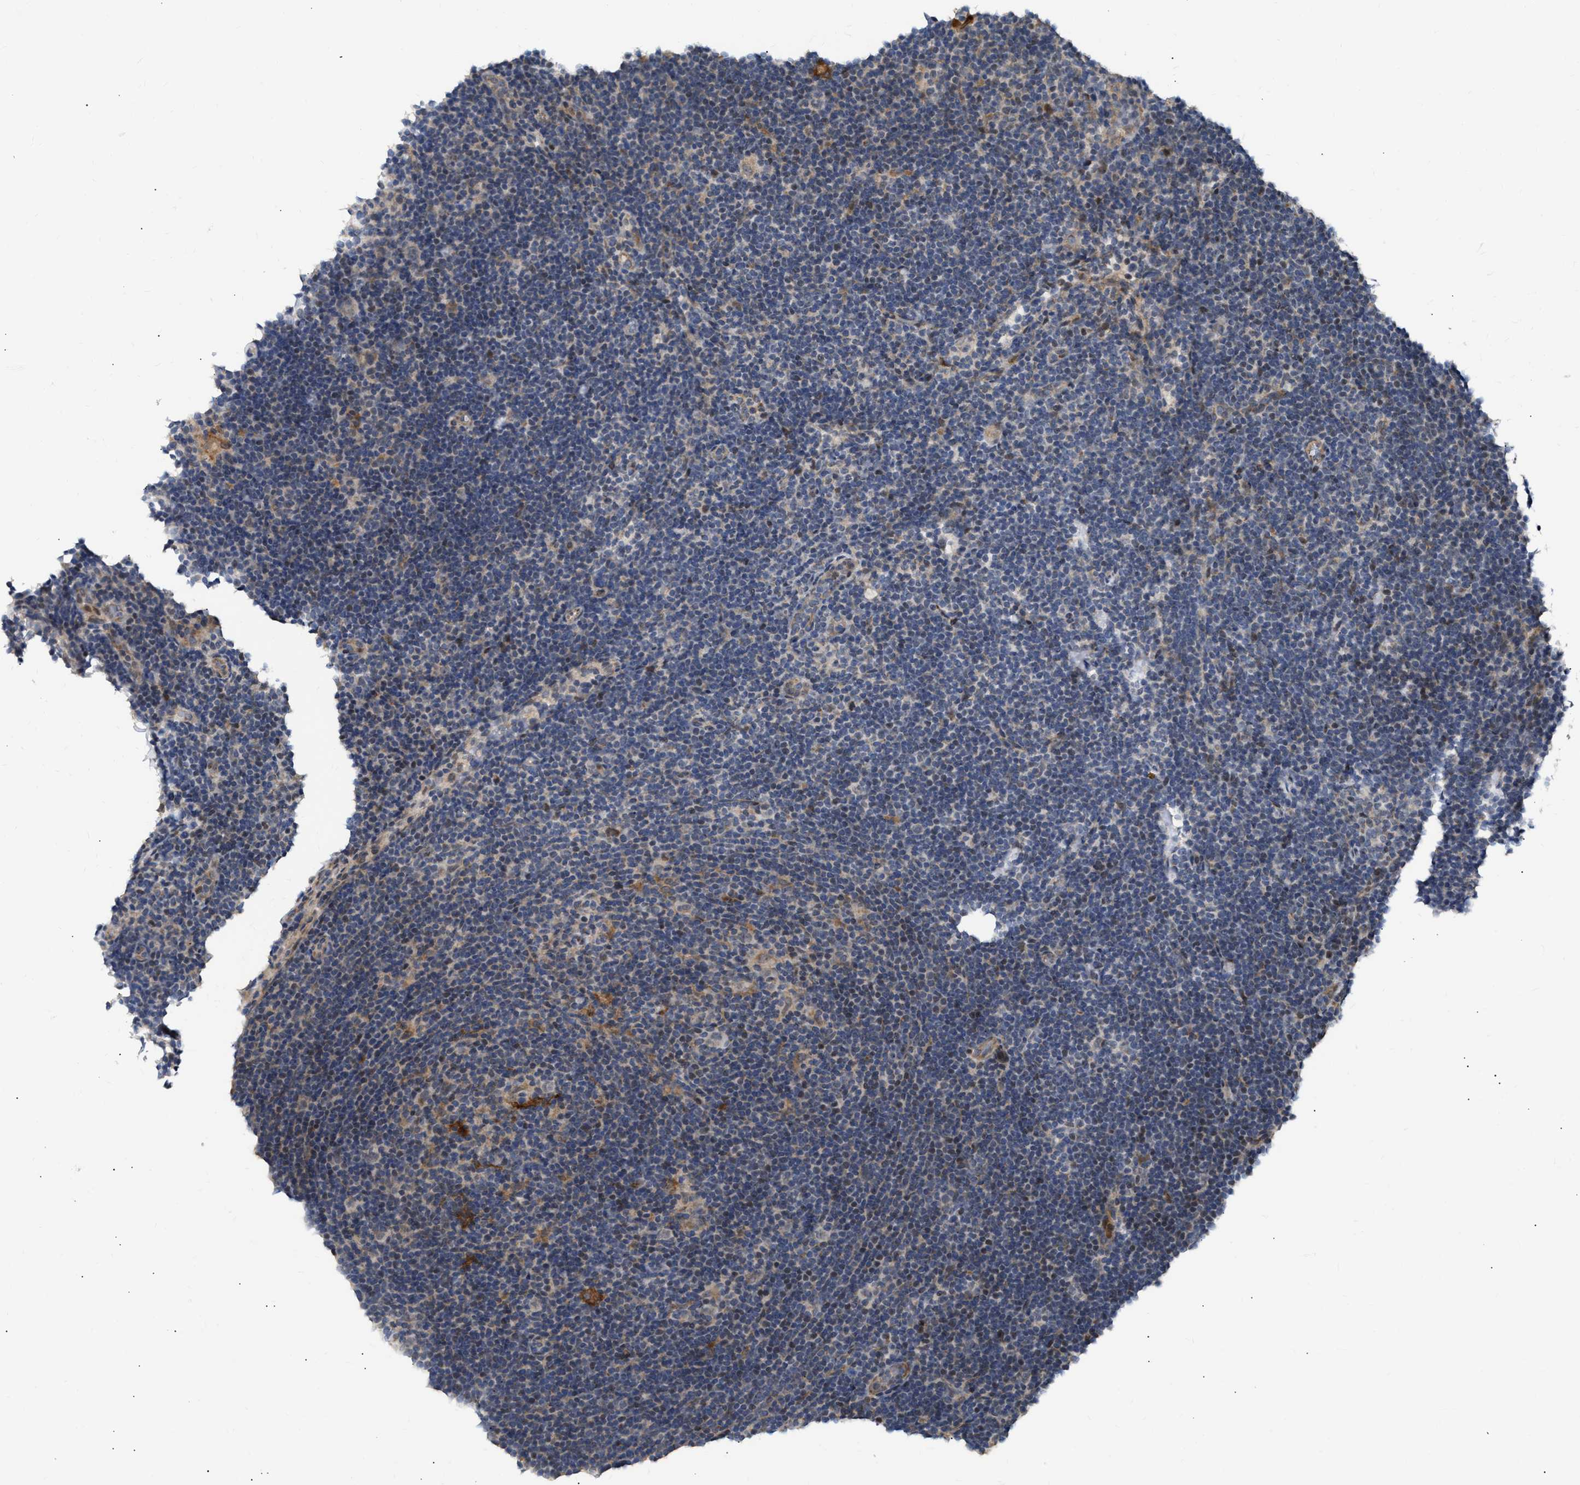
{"staining": {"intensity": "moderate", "quantity": "25%-75%", "location": "cytoplasmic/membranous"}, "tissue": "lymphoma", "cell_type": "Tumor cells", "image_type": "cancer", "snomed": [{"axis": "morphology", "description": "Hodgkin's disease, NOS"}, {"axis": "topography", "description": "Lymph node"}], "caption": "This micrograph exhibits IHC staining of human Hodgkin's disease, with medium moderate cytoplasmic/membranous expression in about 25%-75% of tumor cells.", "gene": "DEPTOR", "patient": {"sex": "female", "age": 57}}